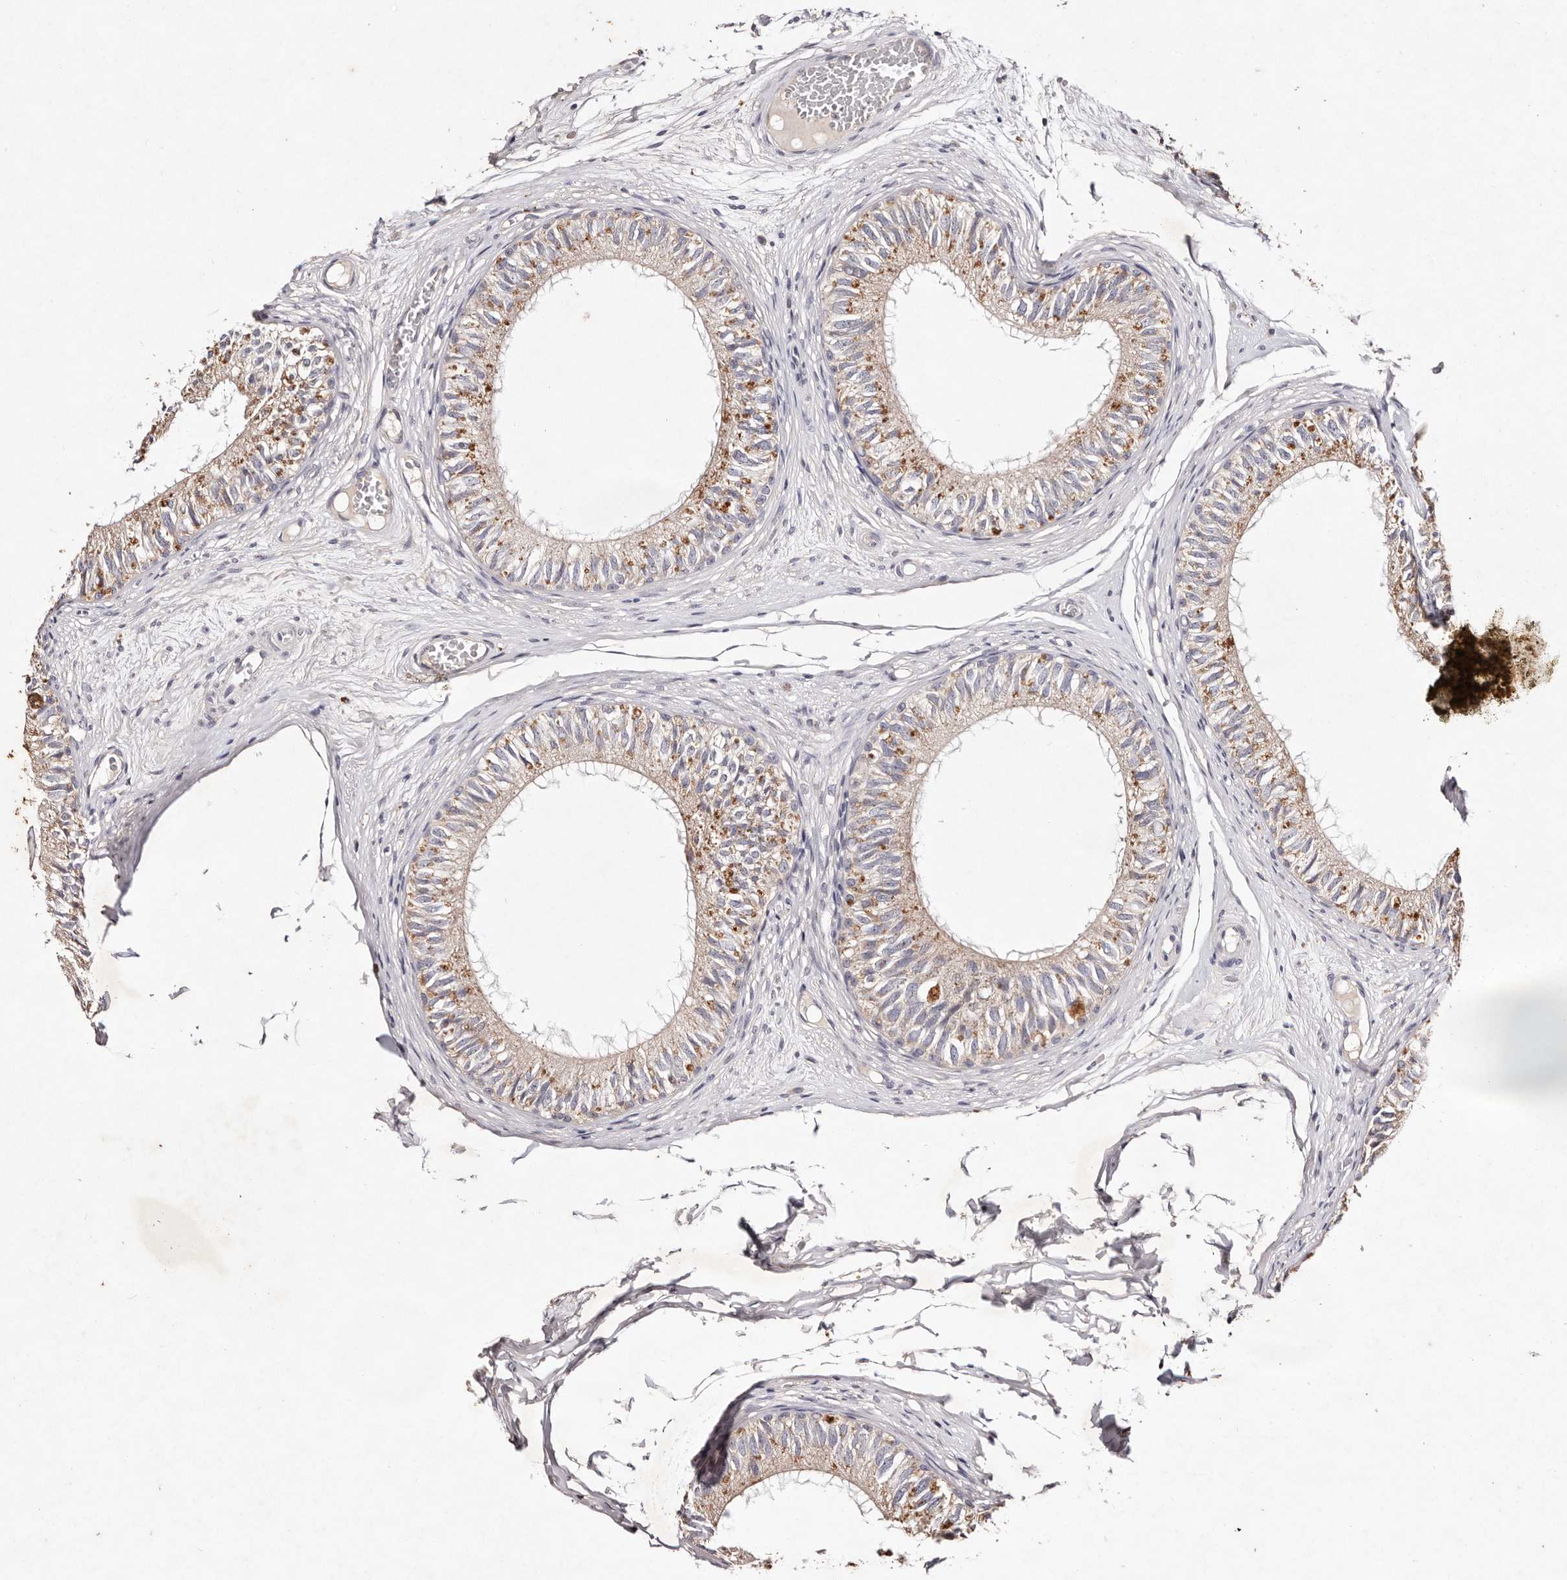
{"staining": {"intensity": "weak", "quantity": "<25%", "location": "cytoplasmic/membranous"}, "tissue": "epididymis", "cell_type": "Glandular cells", "image_type": "normal", "snomed": [{"axis": "morphology", "description": "Normal tissue, NOS"}, {"axis": "morphology", "description": "Seminoma in situ"}, {"axis": "topography", "description": "Testis"}, {"axis": "topography", "description": "Epididymis"}], "caption": "High magnification brightfield microscopy of benign epididymis stained with DAB (3,3'-diaminobenzidine) (brown) and counterstained with hematoxylin (blue): glandular cells show no significant staining. (DAB immunohistochemistry with hematoxylin counter stain).", "gene": "TSC2", "patient": {"sex": "male", "age": 28}}